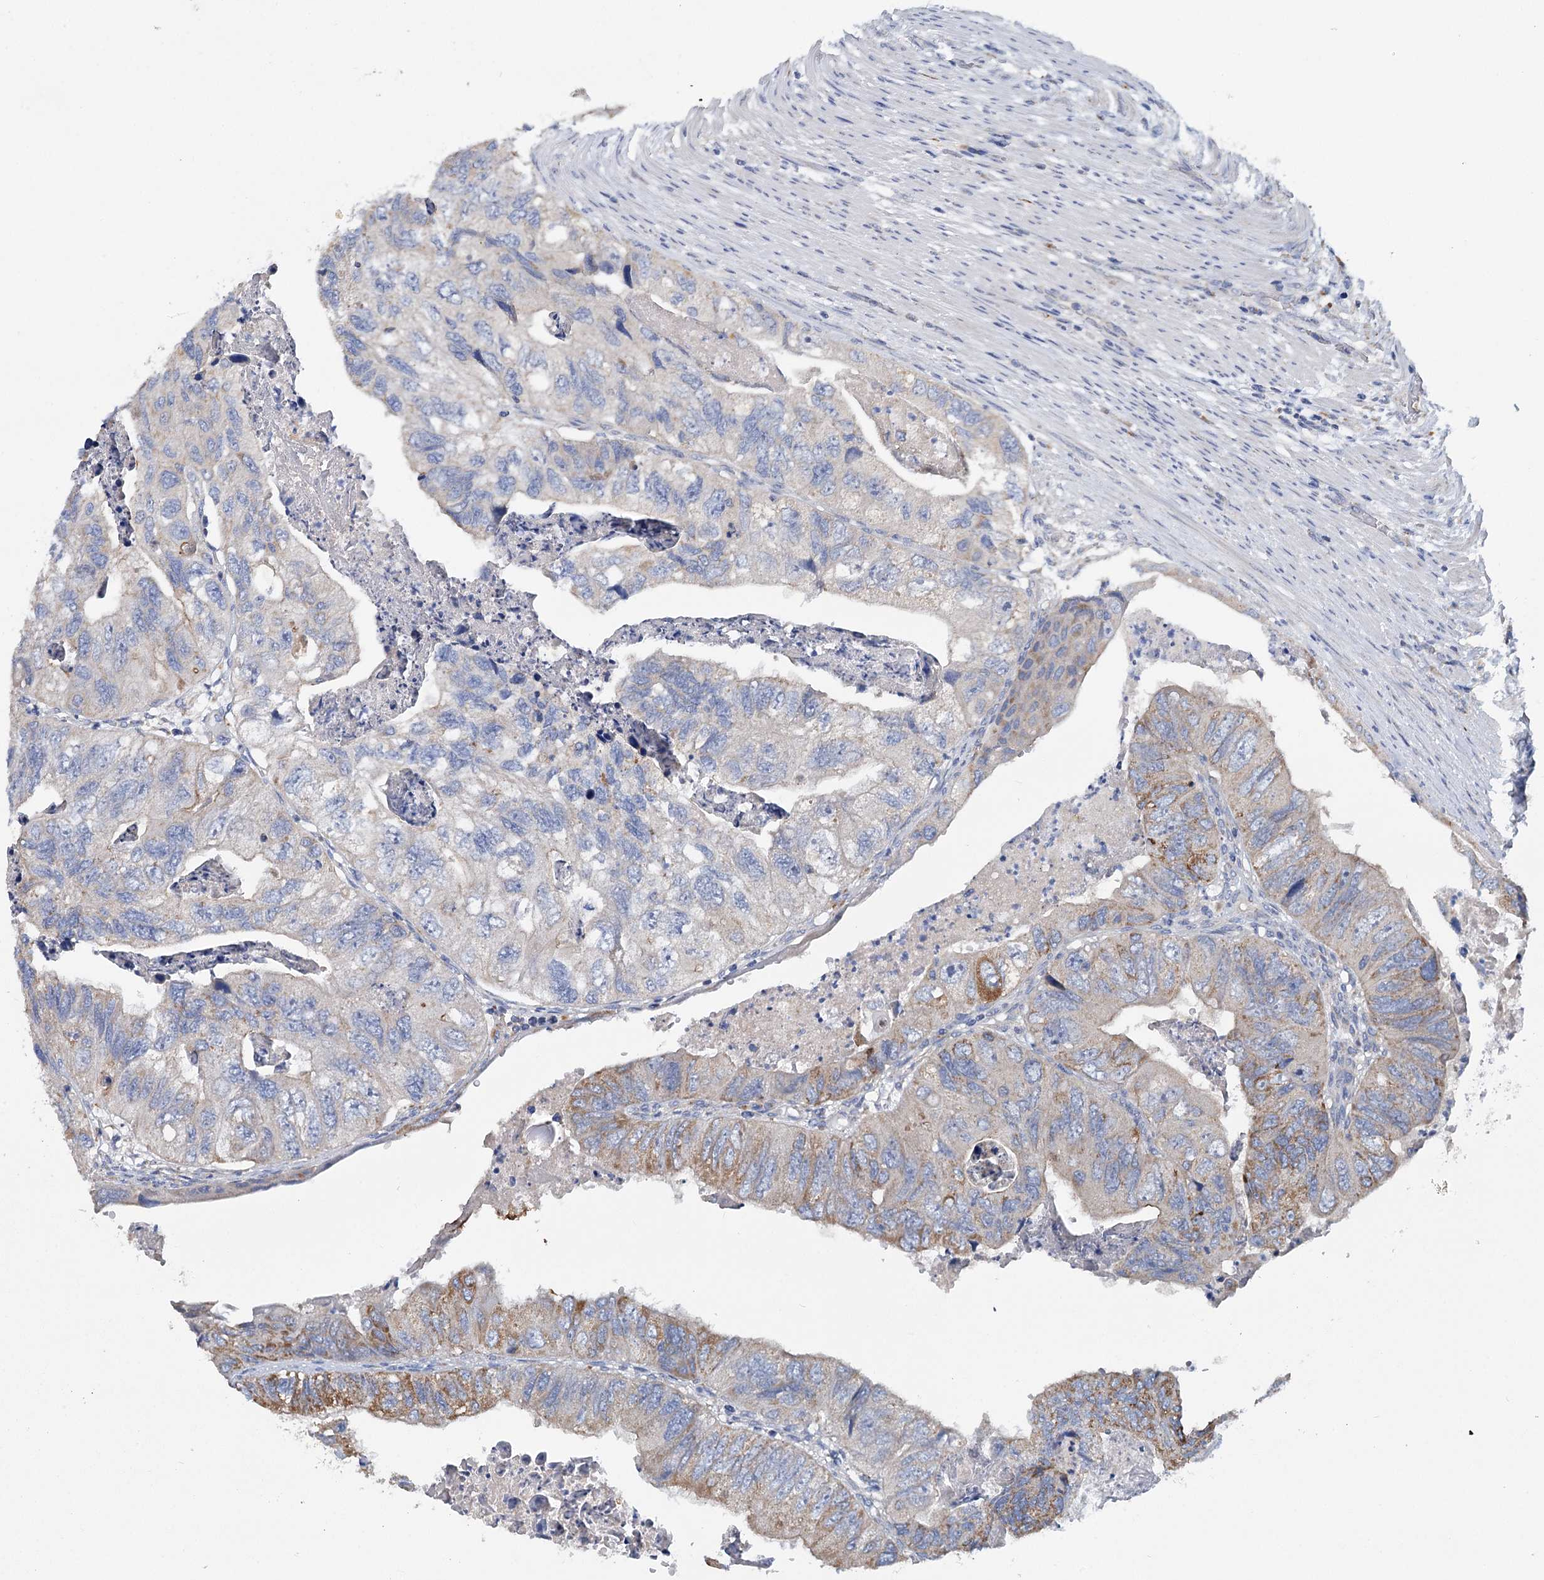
{"staining": {"intensity": "moderate", "quantity": "<25%", "location": "cytoplasmic/membranous"}, "tissue": "colorectal cancer", "cell_type": "Tumor cells", "image_type": "cancer", "snomed": [{"axis": "morphology", "description": "Adenocarcinoma, NOS"}, {"axis": "topography", "description": "Rectum"}], "caption": "Protein staining shows moderate cytoplasmic/membranous expression in approximately <25% of tumor cells in adenocarcinoma (colorectal).", "gene": "ANKRD16", "patient": {"sex": "male", "age": 63}}